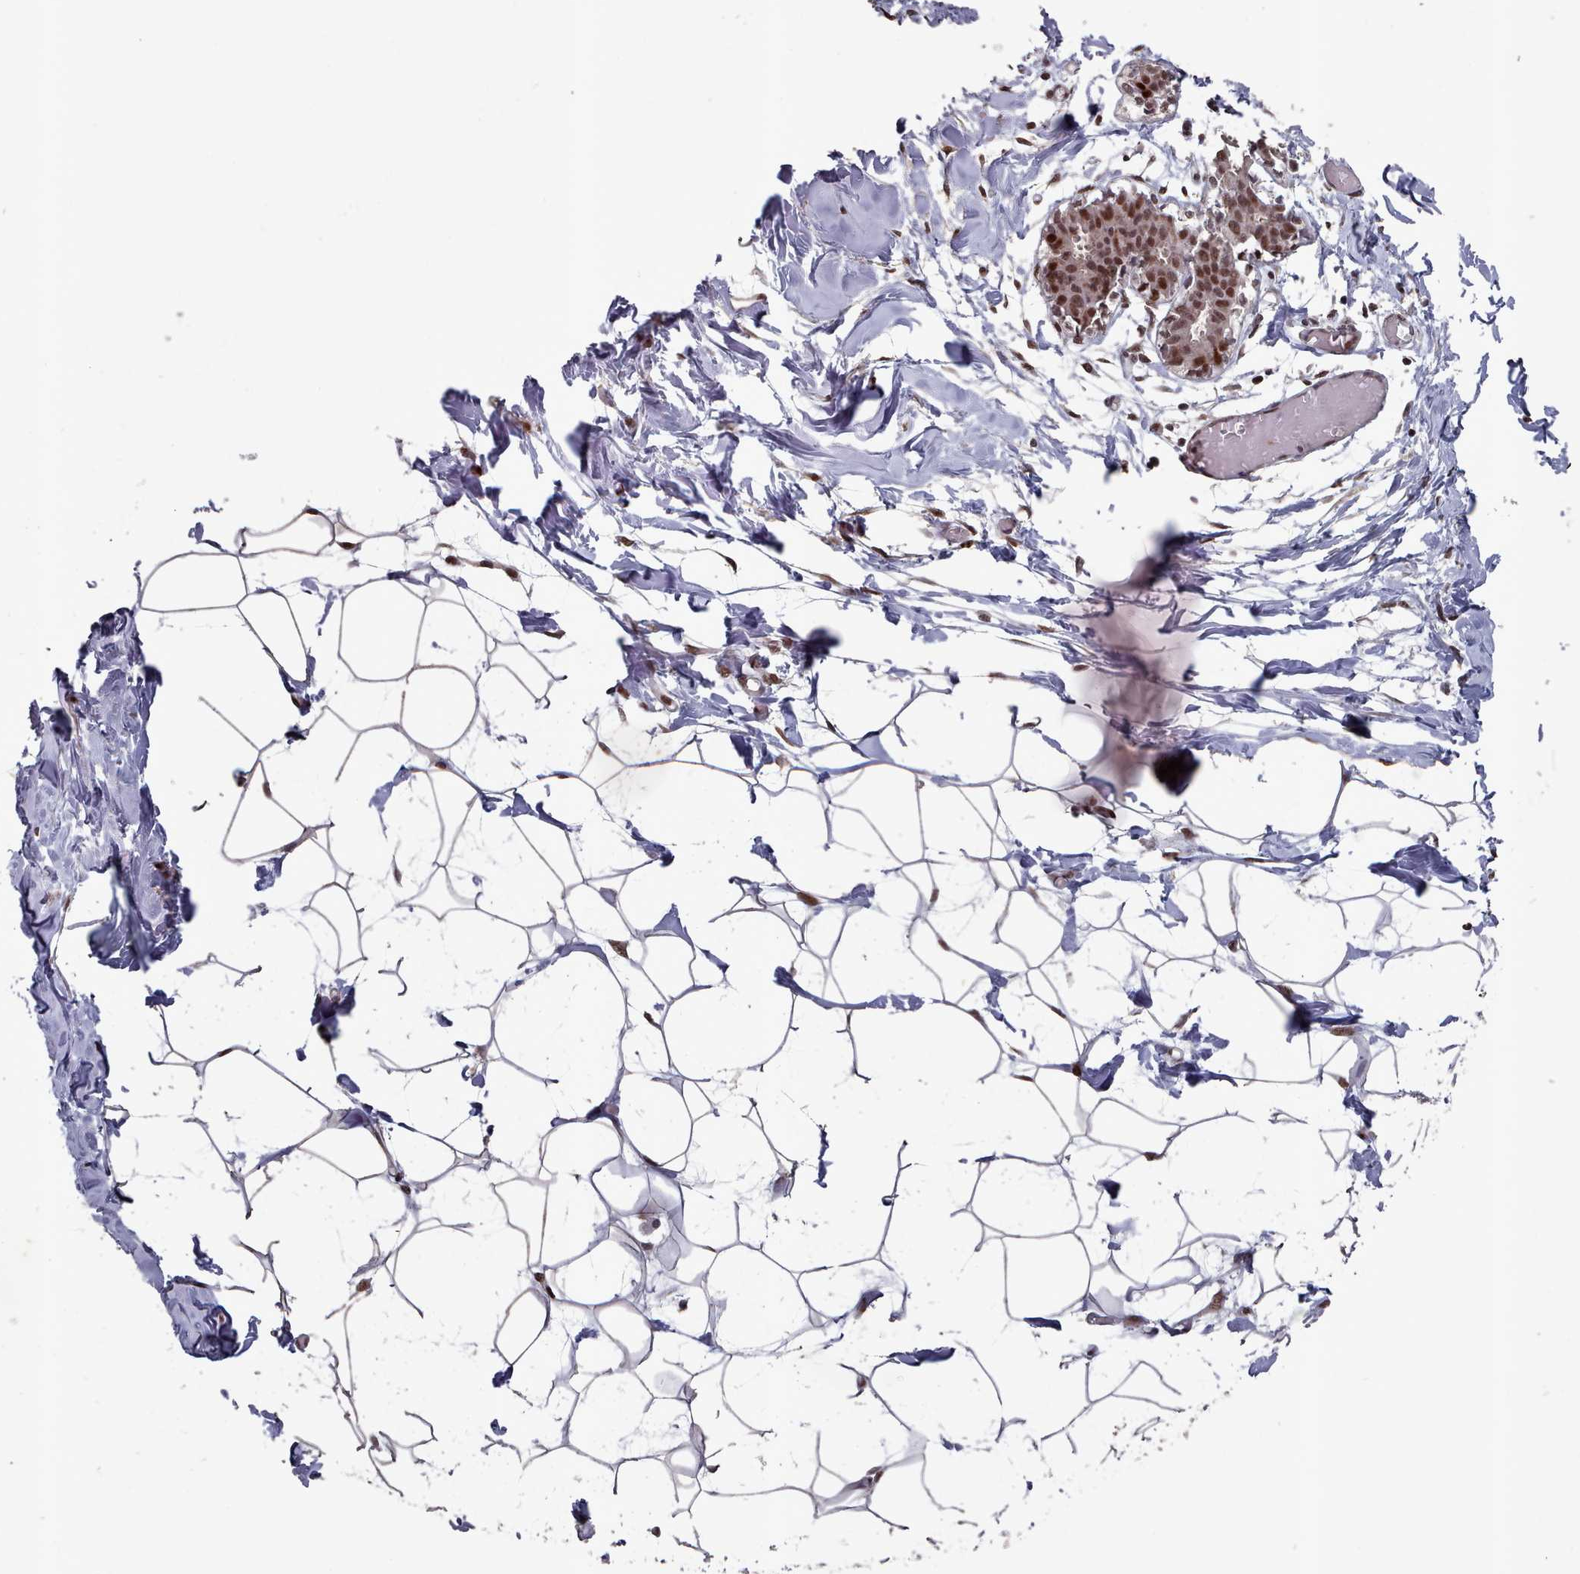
{"staining": {"intensity": "moderate", "quantity": "25%-75%", "location": "nuclear"}, "tissue": "breast", "cell_type": "Adipocytes", "image_type": "normal", "snomed": [{"axis": "morphology", "description": "Normal tissue, NOS"}, {"axis": "topography", "description": "Breast"}], "caption": "An immunohistochemistry image of normal tissue is shown. Protein staining in brown shows moderate nuclear positivity in breast within adipocytes.", "gene": "PNRC2", "patient": {"sex": "female", "age": 27}}